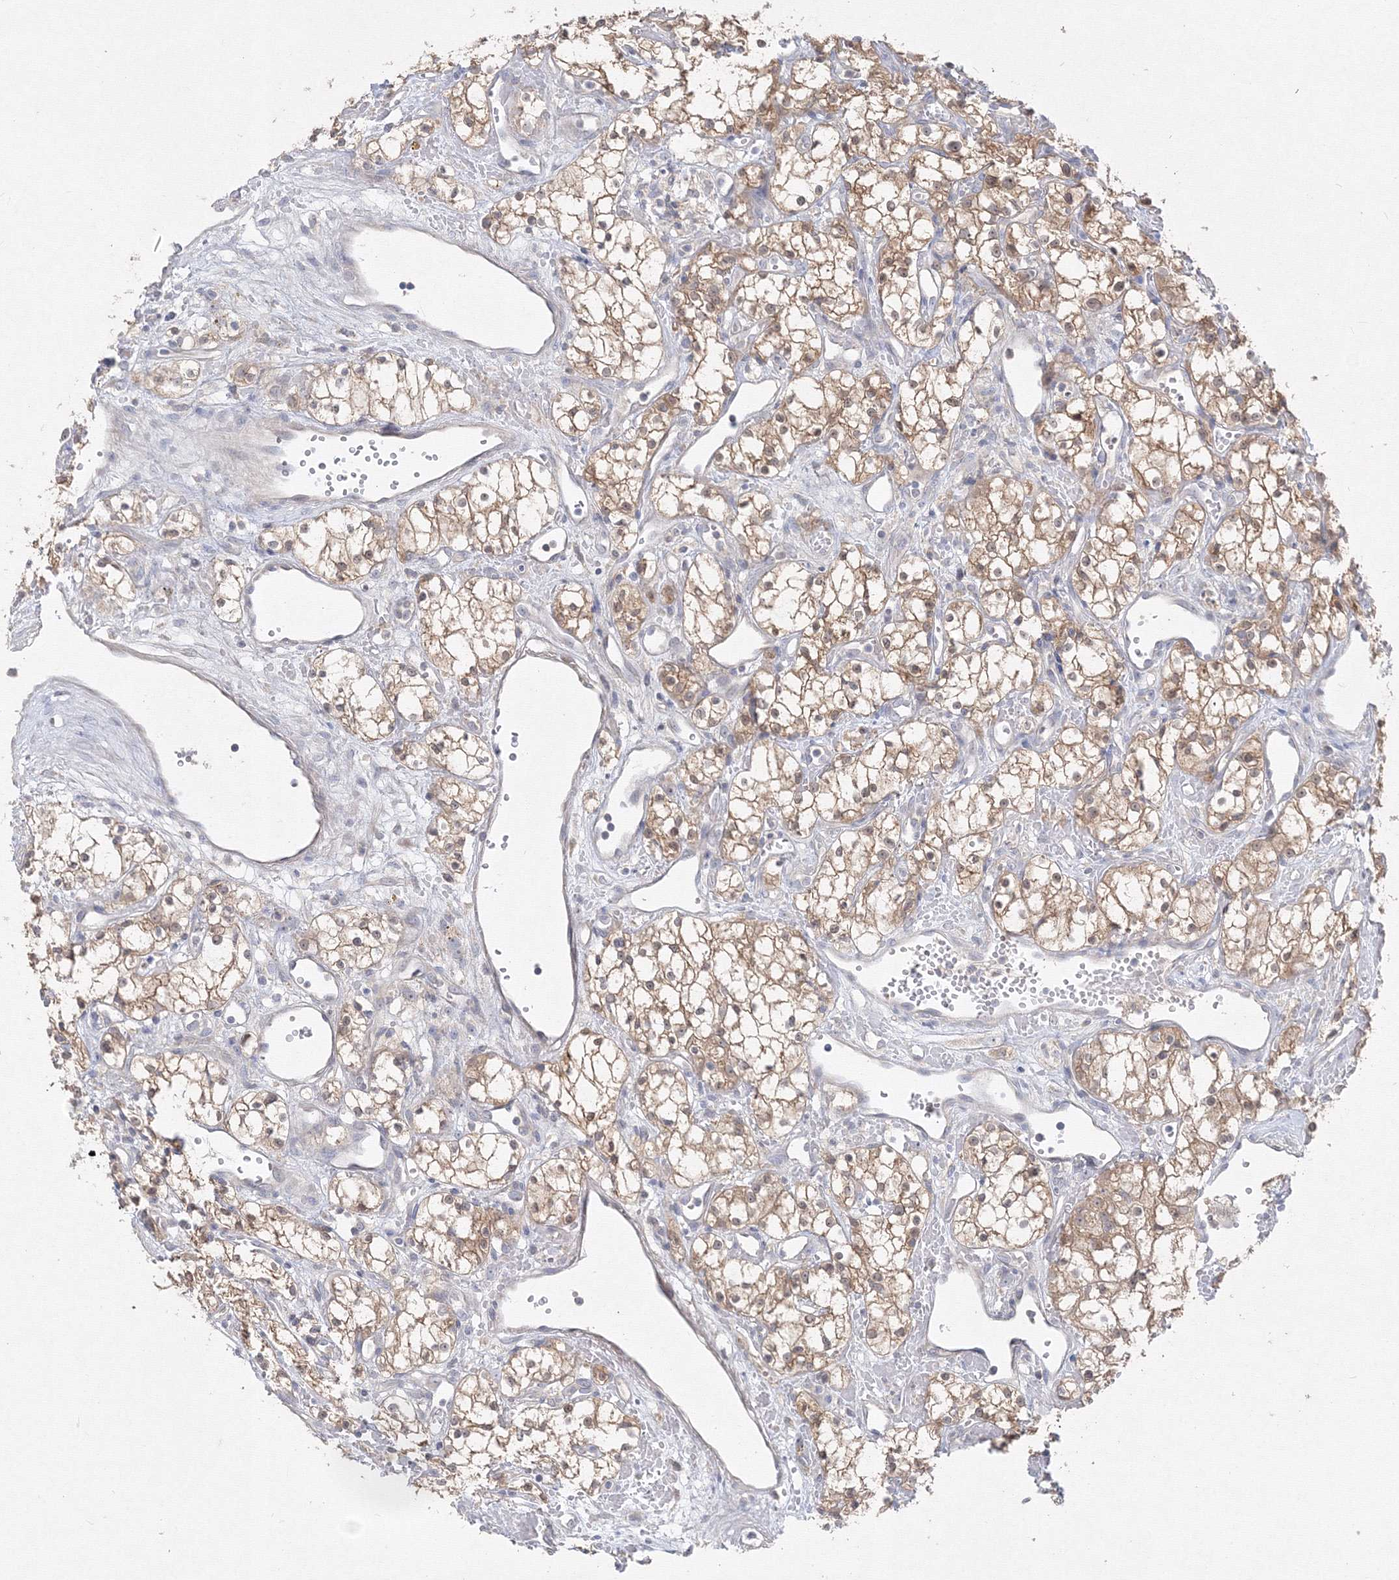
{"staining": {"intensity": "moderate", "quantity": ">75%", "location": "cytoplasmic/membranous"}, "tissue": "renal cancer", "cell_type": "Tumor cells", "image_type": "cancer", "snomed": [{"axis": "morphology", "description": "Adenocarcinoma, NOS"}, {"axis": "topography", "description": "Kidney"}], "caption": "DAB (3,3'-diaminobenzidine) immunohistochemical staining of renal cancer (adenocarcinoma) displays moderate cytoplasmic/membranous protein positivity in approximately >75% of tumor cells.", "gene": "FBXL8", "patient": {"sex": "male", "age": 59}}